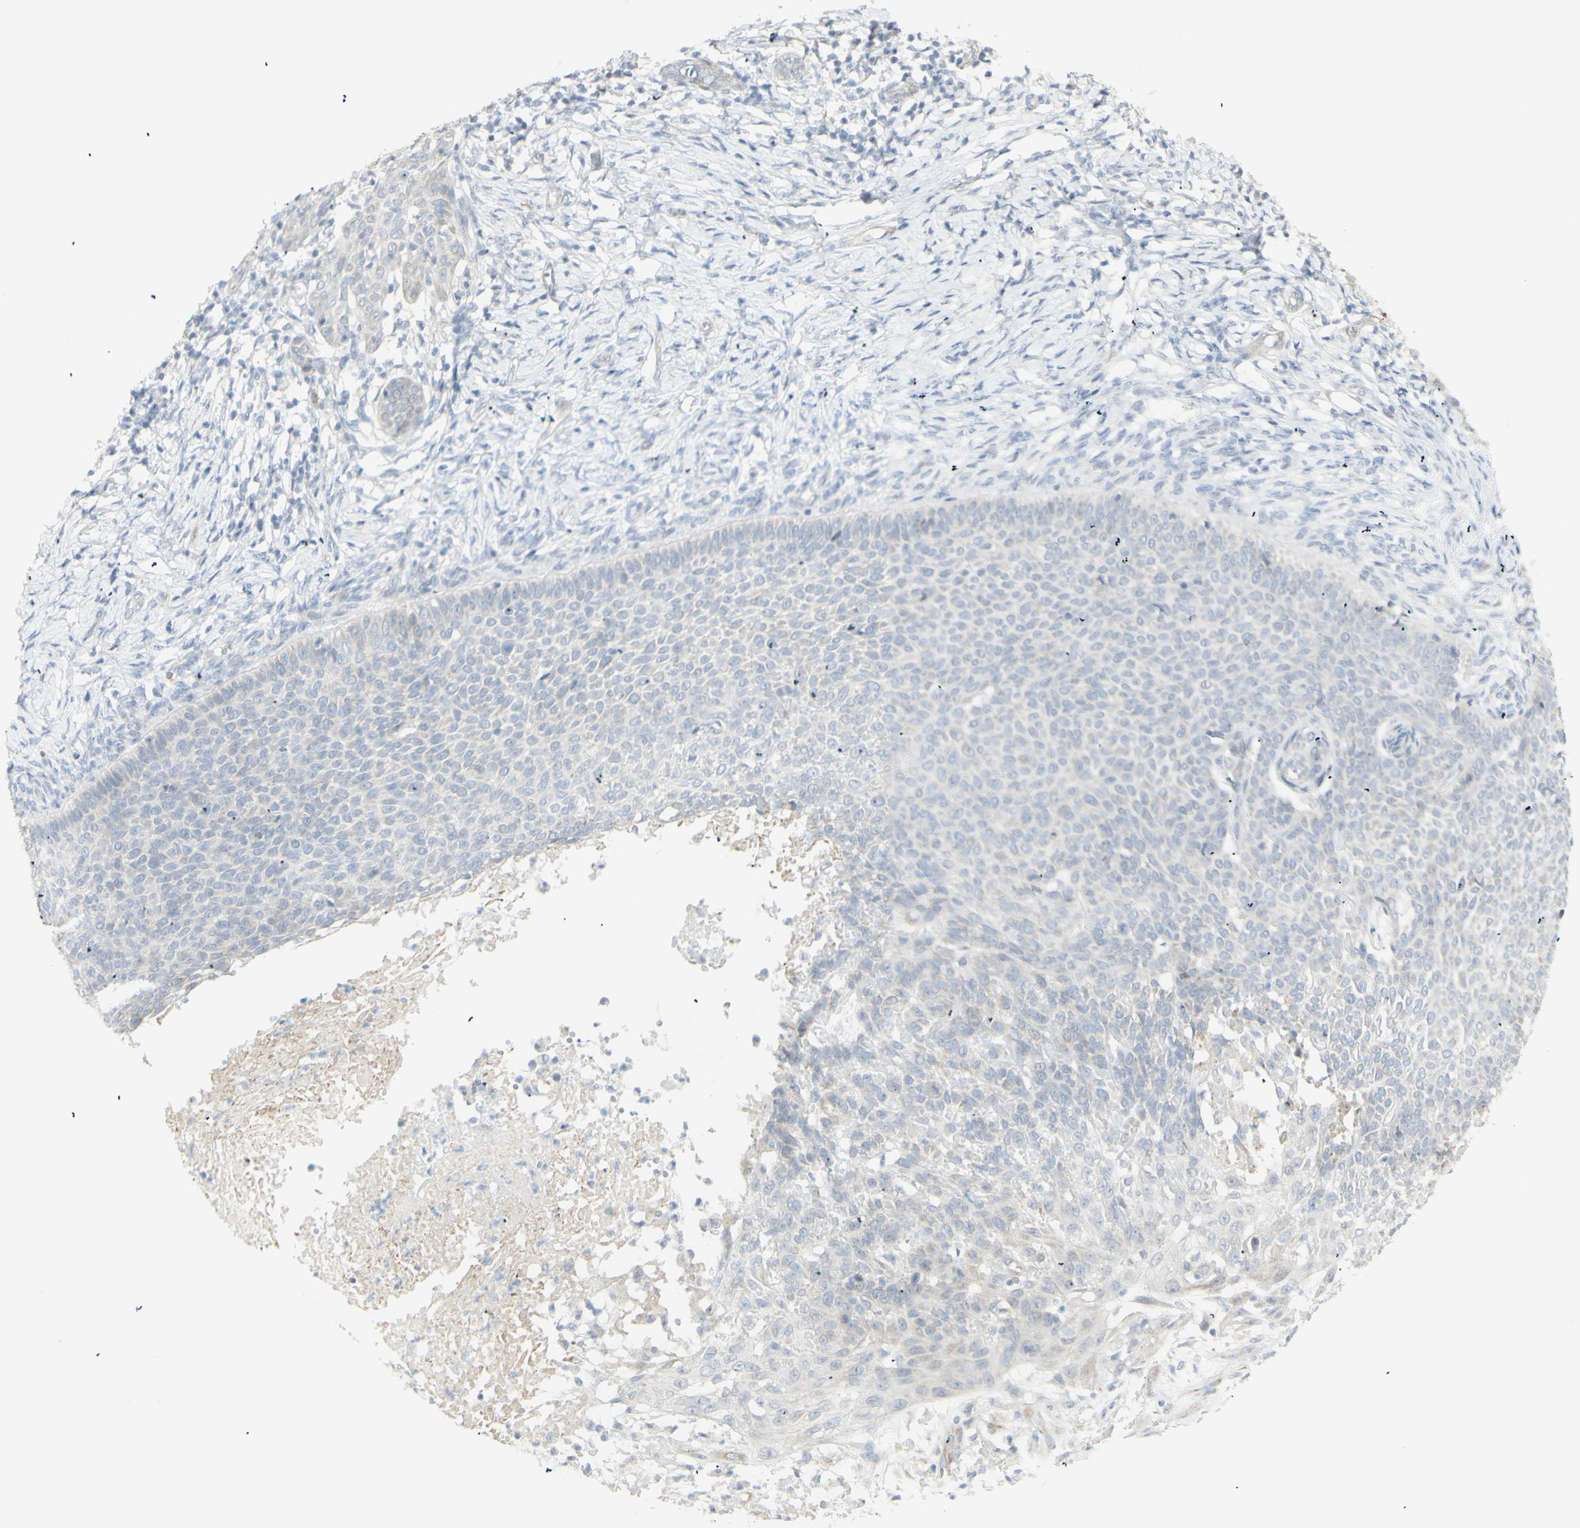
{"staining": {"intensity": "negative", "quantity": "none", "location": "none"}, "tissue": "skin cancer", "cell_type": "Tumor cells", "image_type": "cancer", "snomed": [{"axis": "morphology", "description": "Normal tissue, NOS"}, {"axis": "morphology", "description": "Basal cell carcinoma"}, {"axis": "topography", "description": "Skin"}], "caption": "Tumor cells are negative for protein expression in human skin cancer (basal cell carcinoma). (Immunohistochemistry (ihc), brightfield microscopy, high magnification).", "gene": "NDST4", "patient": {"sex": "male", "age": 87}}